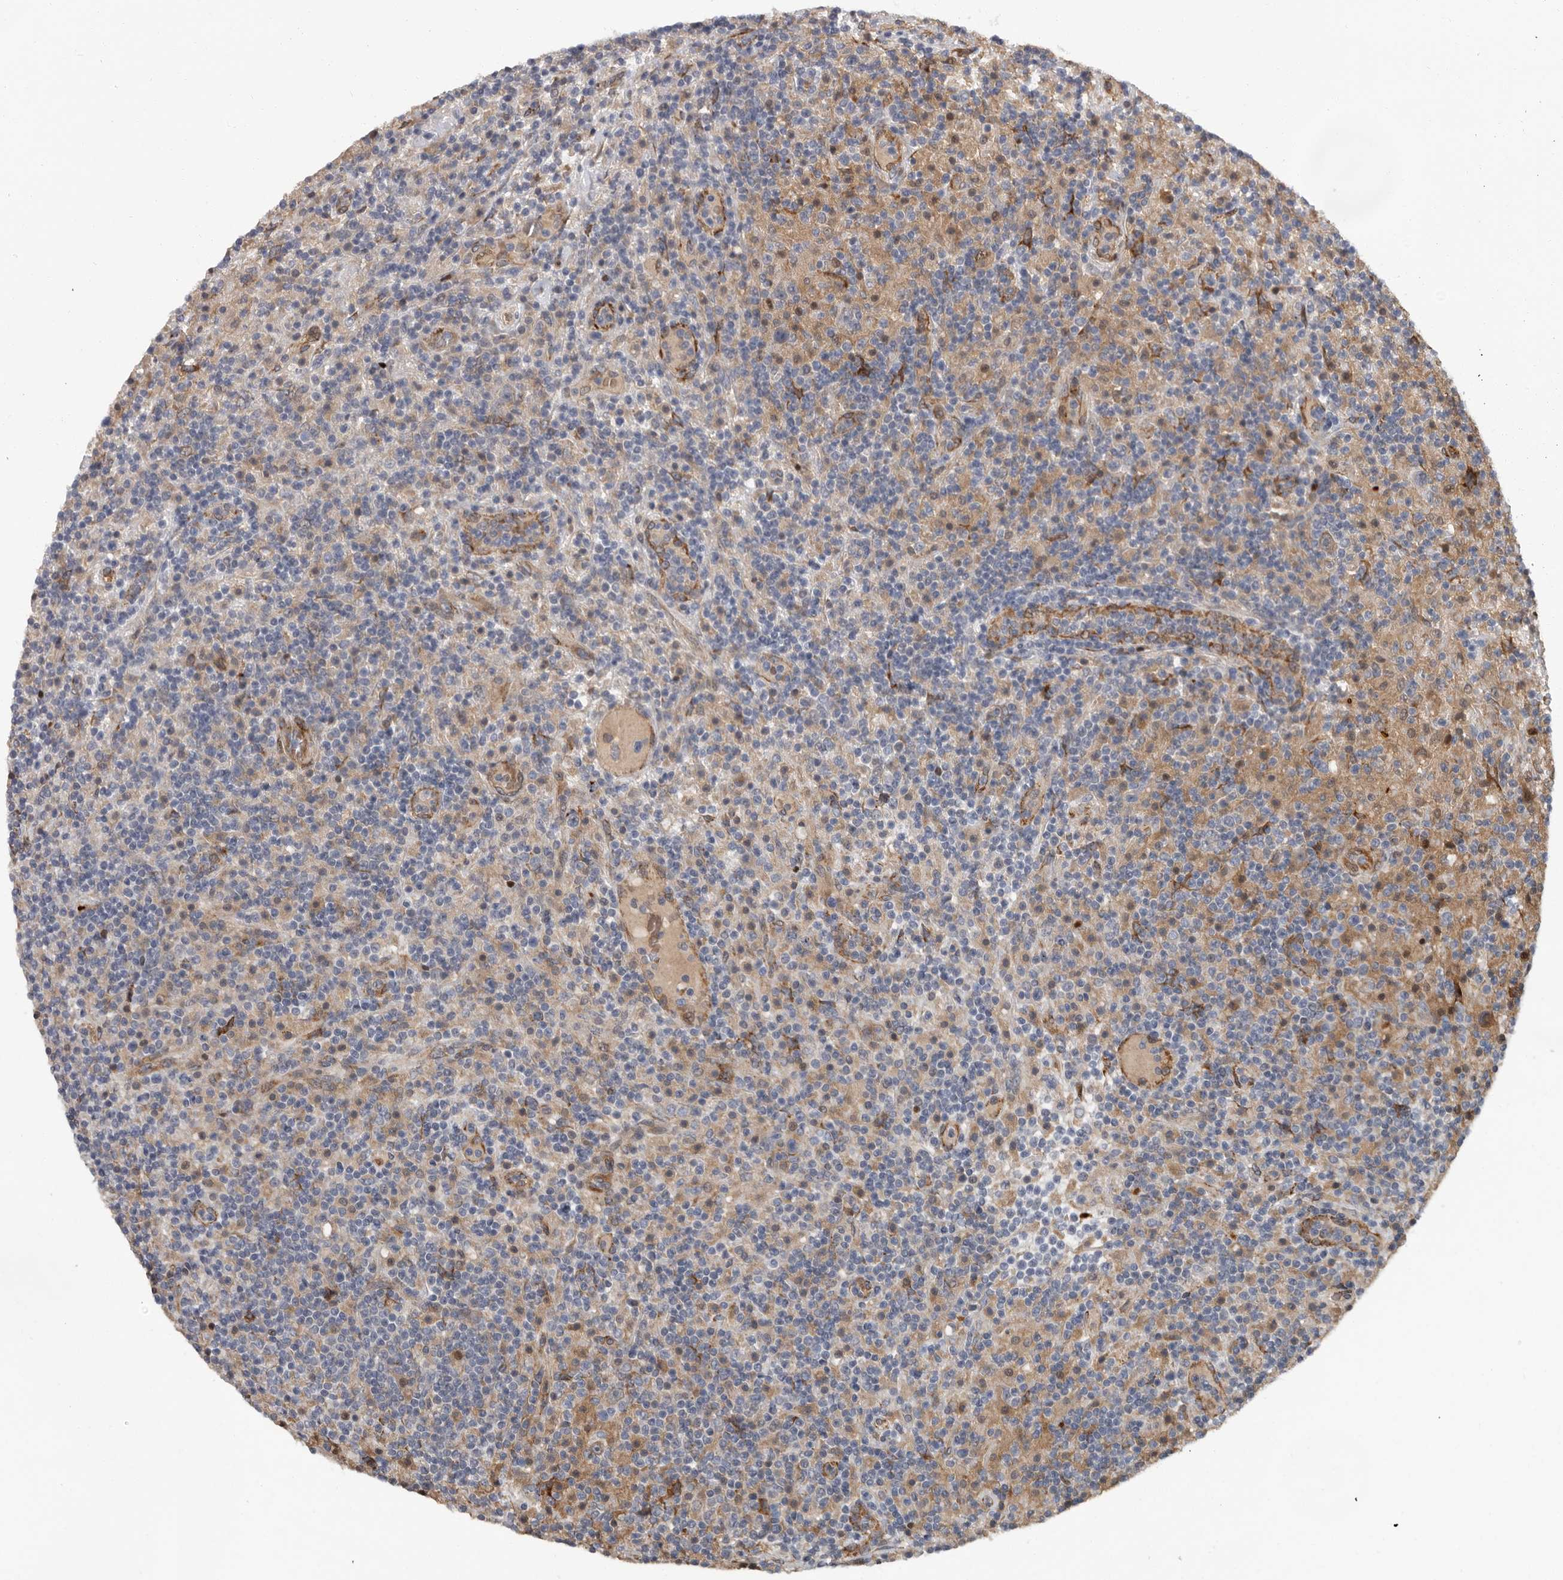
{"staining": {"intensity": "weak", "quantity": "<25%", "location": "cytoplasmic/membranous"}, "tissue": "lymphoma", "cell_type": "Tumor cells", "image_type": "cancer", "snomed": [{"axis": "morphology", "description": "Hodgkin's disease, NOS"}, {"axis": "topography", "description": "Lymph node"}], "caption": "This micrograph is of lymphoma stained with IHC to label a protein in brown with the nuclei are counter-stained blue. There is no staining in tumor cells.", "gene": "MTF1", "patient": {"sex": "male", "age": 70}}